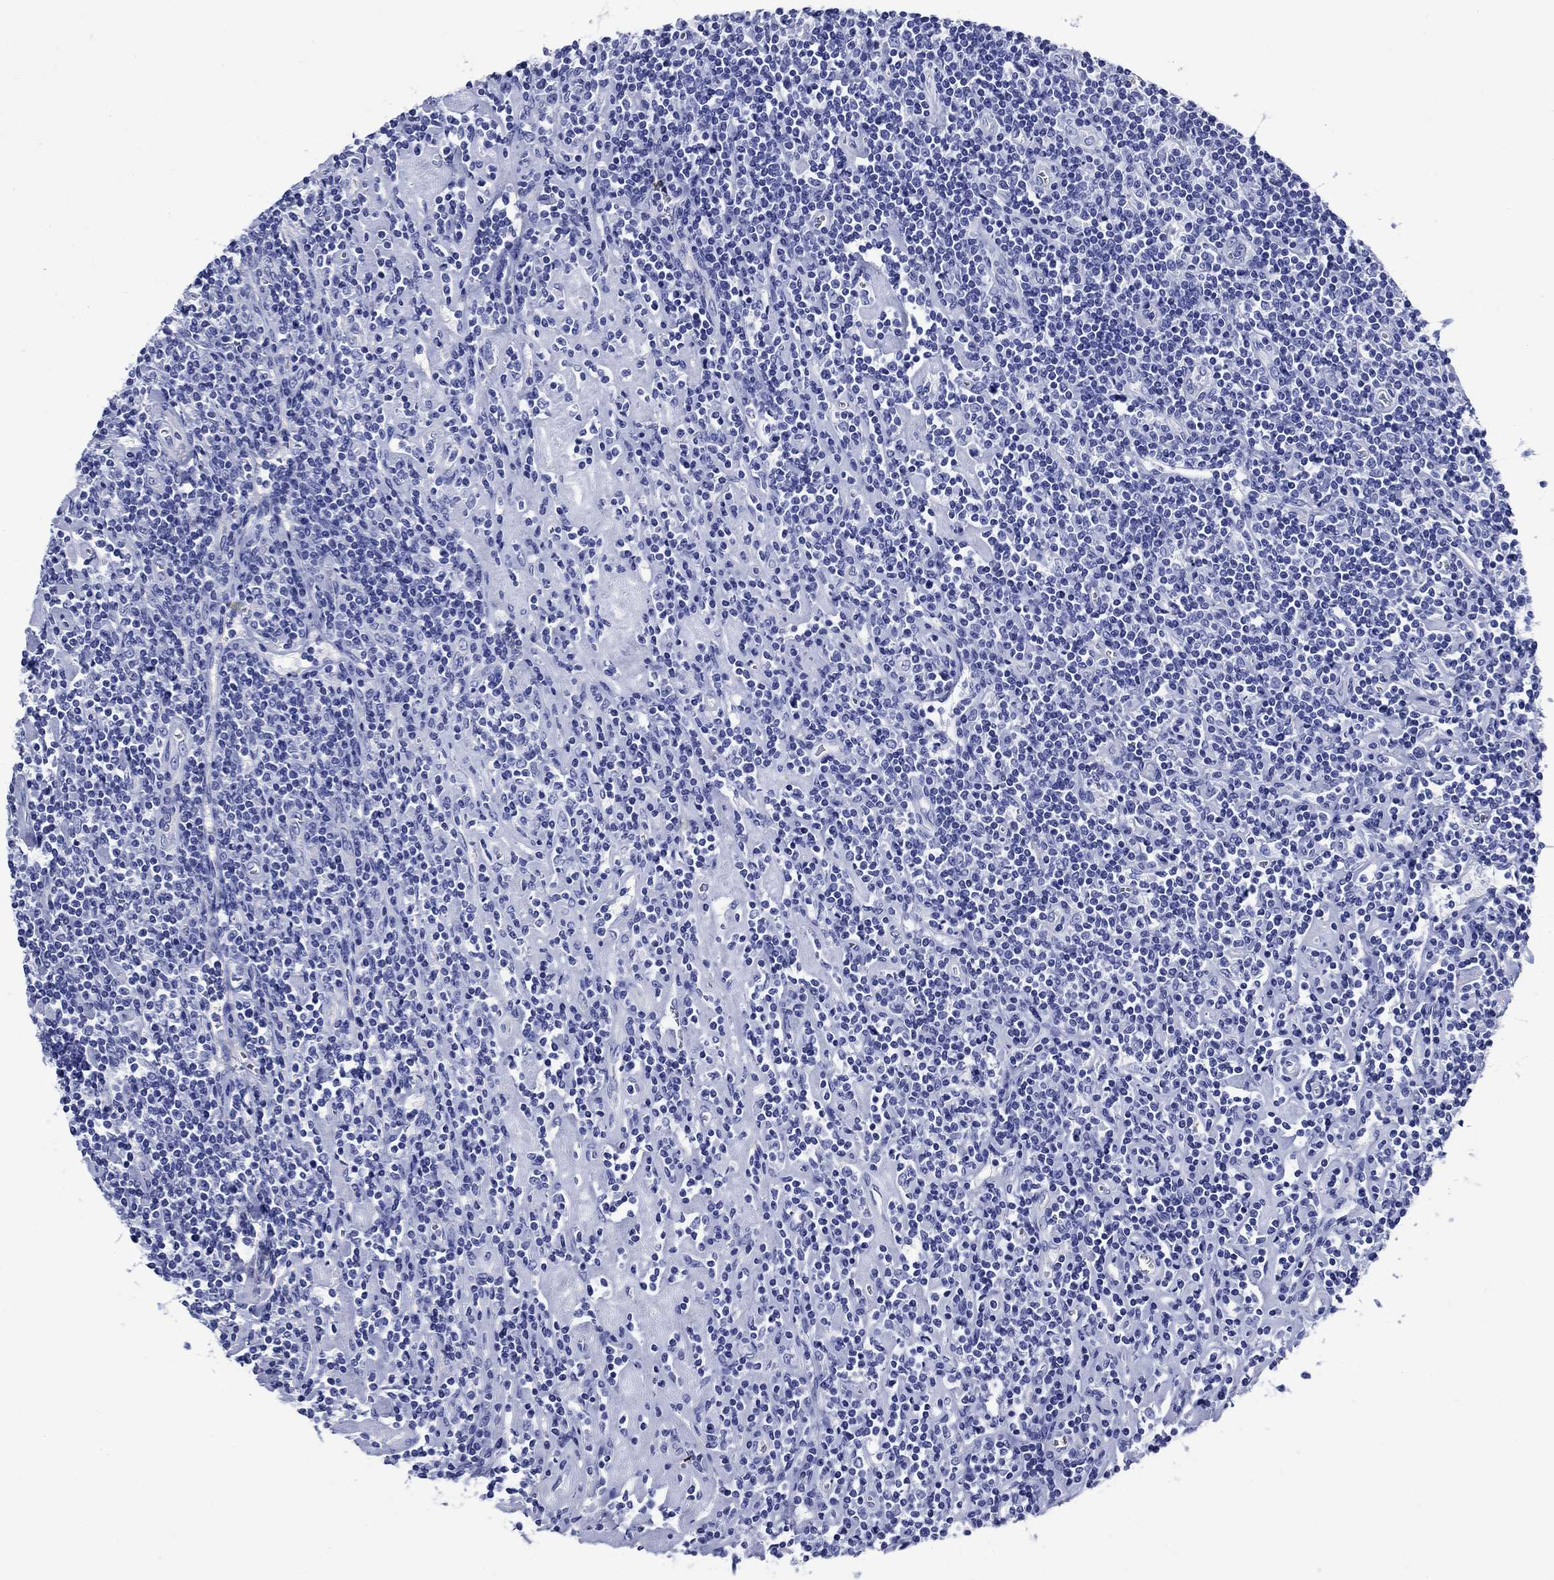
{"staining": {"intensity": "negative", "quantity": "none", "location": "none"}, "tissue": "lymphoma", "cell_type": "Tumor cells", "image_type": "cancer", "snomed": [{"axis": "morphology", "description": "Hodgkin's disease, NOS"}, {"axis": "topography", "description": "Lymph node"}], "caption": "Hodgkin's disease was stained to show a protein in brown. There is no significant staining in tumor cells.", "gene": "SLC1A2", "patient": {"sex": "male", "age": 40}}